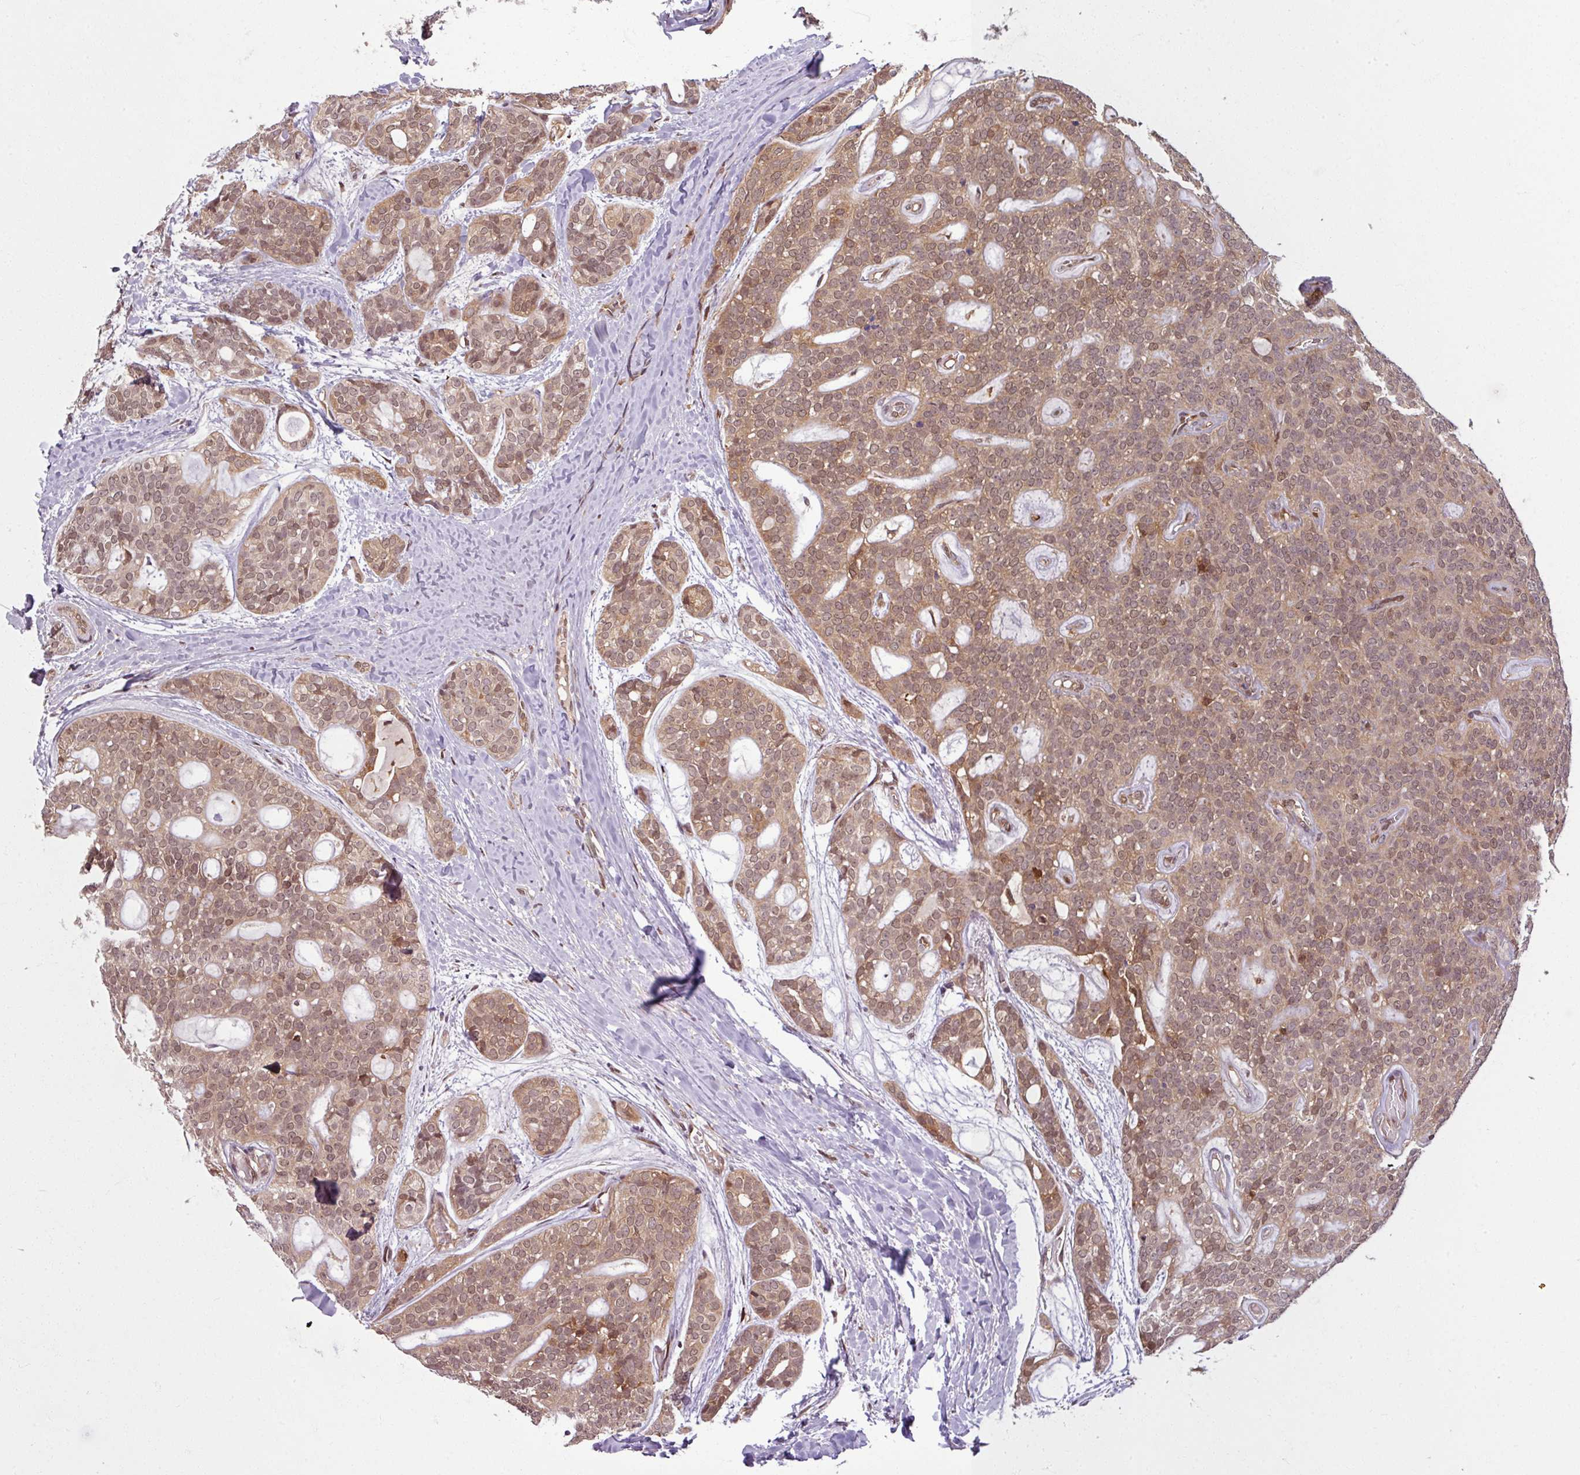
{"staining": {"intensity": "moderate", "quantity": ">75%", "location": "cytoplasmic/membranous,nuclear"}, "tissue": "head and neck cancer", "cell_type": "Tumor cells", "image_type": "cancer", "snomed": [{"axis": "morphology", "description": "Adenocarcinoma, NOS"}, {"axis": "topography", "description": "Head-Neck"}], "caption": "The histopathology image shows a brown stain indicating the presence of a protein in the cytoplasmic/membranous and nuclear of tumor cells in head and neck adenocarcinoma.", "gene": "KCTD11", "patient": {"sex": "male", "age": 66}}